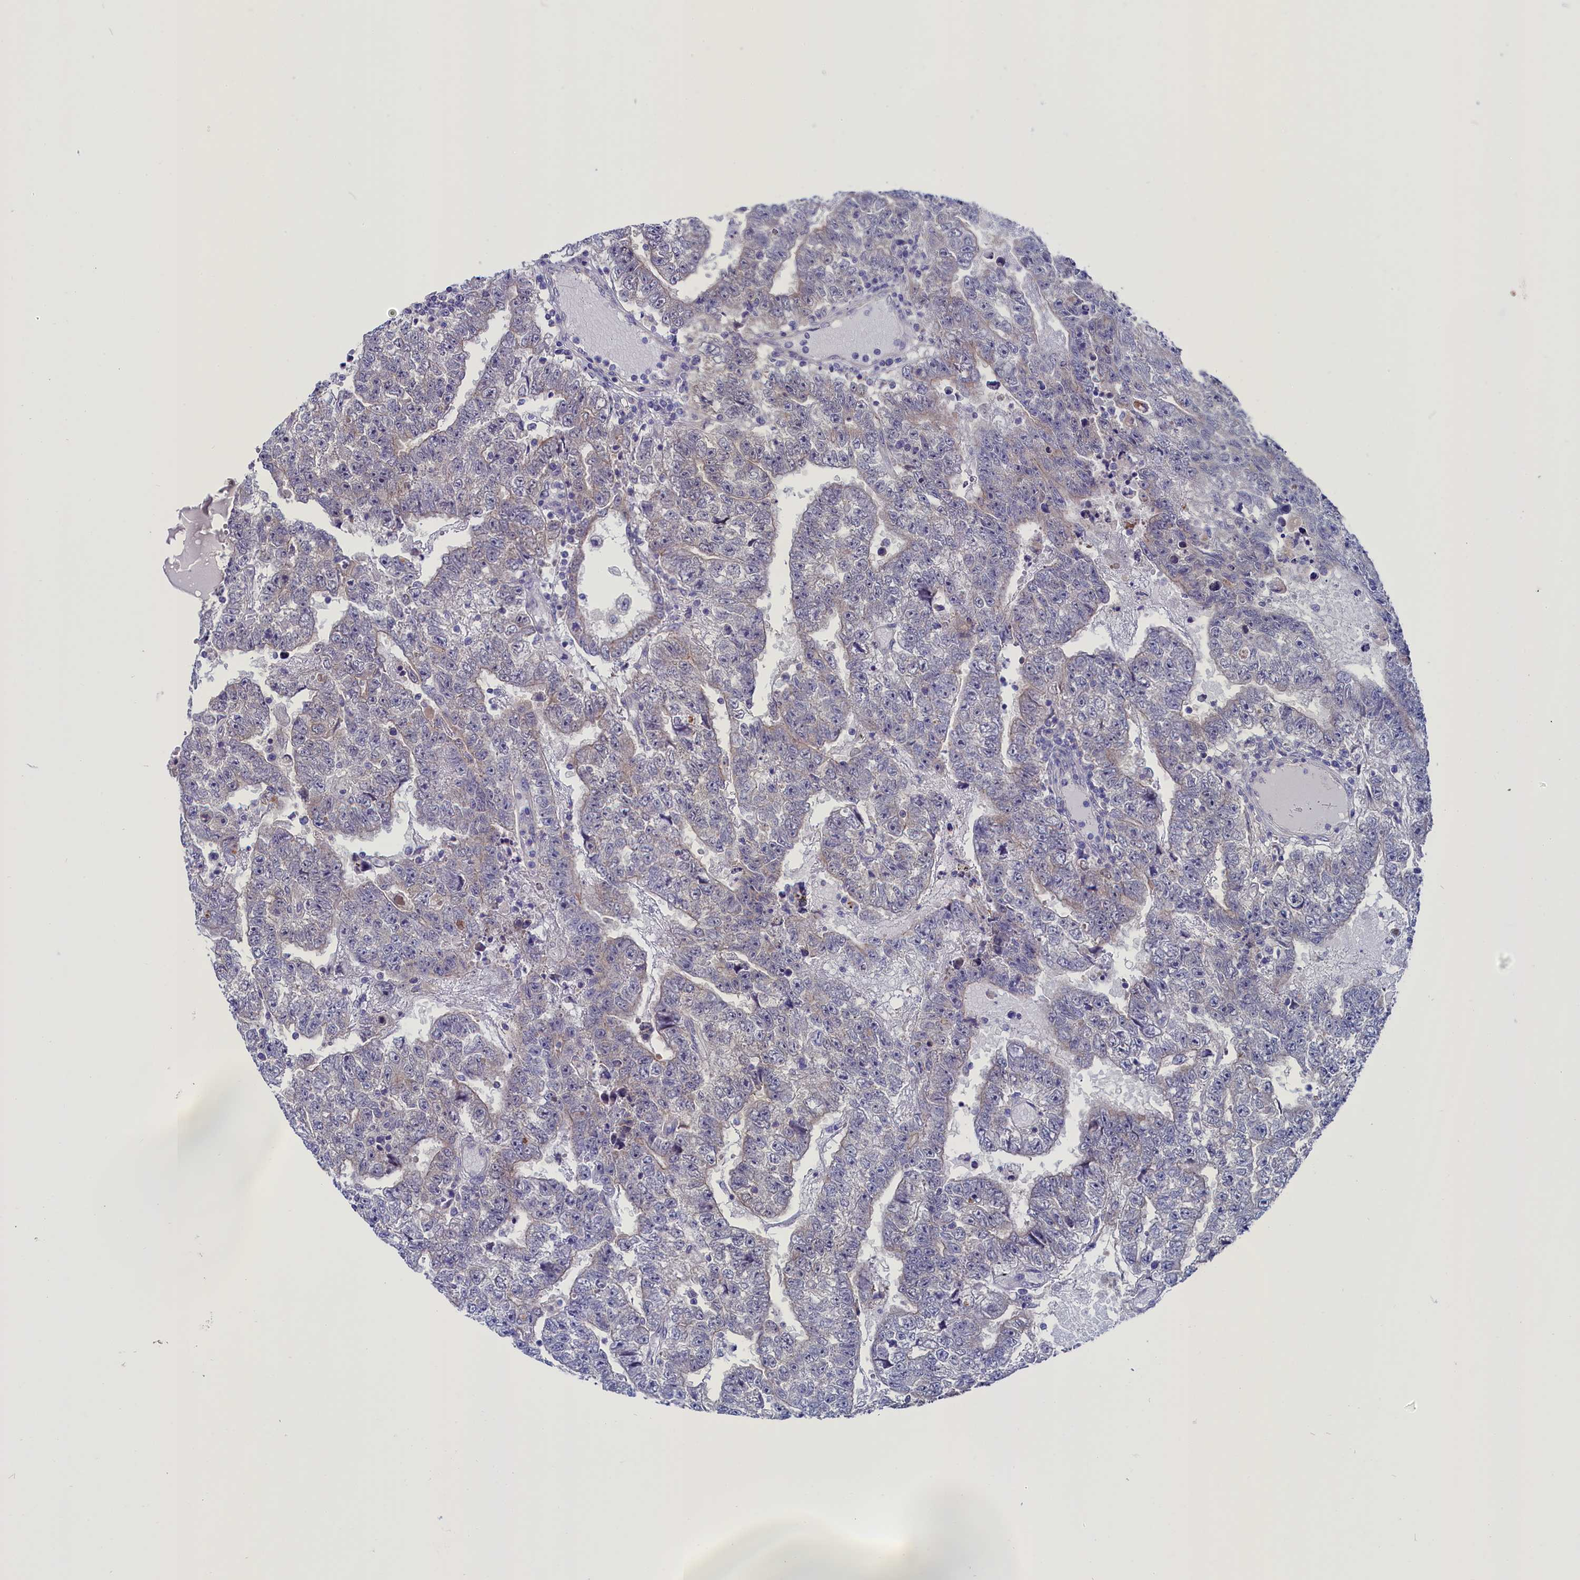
{"staining": {"intensity": "negative", "quantity": "none", "location": "none"}, "tissue": "testis cancer", "cell_type": "Tumor cells", "image_type": "cancer", "snomed": [{"axis": "morphology", "description": "Carcinoma, Embryonal, NOS"}, {"axis": "topography", "description": "Testis"}], "caption": "Immunohistochemistry (IHC) of human testis cancer (embryonal carcinoma) reveals no staining in tumor cells. The staining is performed using DAB (3,3'-diaminobenzidine) brown chromogen with nuclei counter-stained in using hematoxylin.", "gene": "CIAPIN1", "patient": {"sex": "male", "age": 25}}